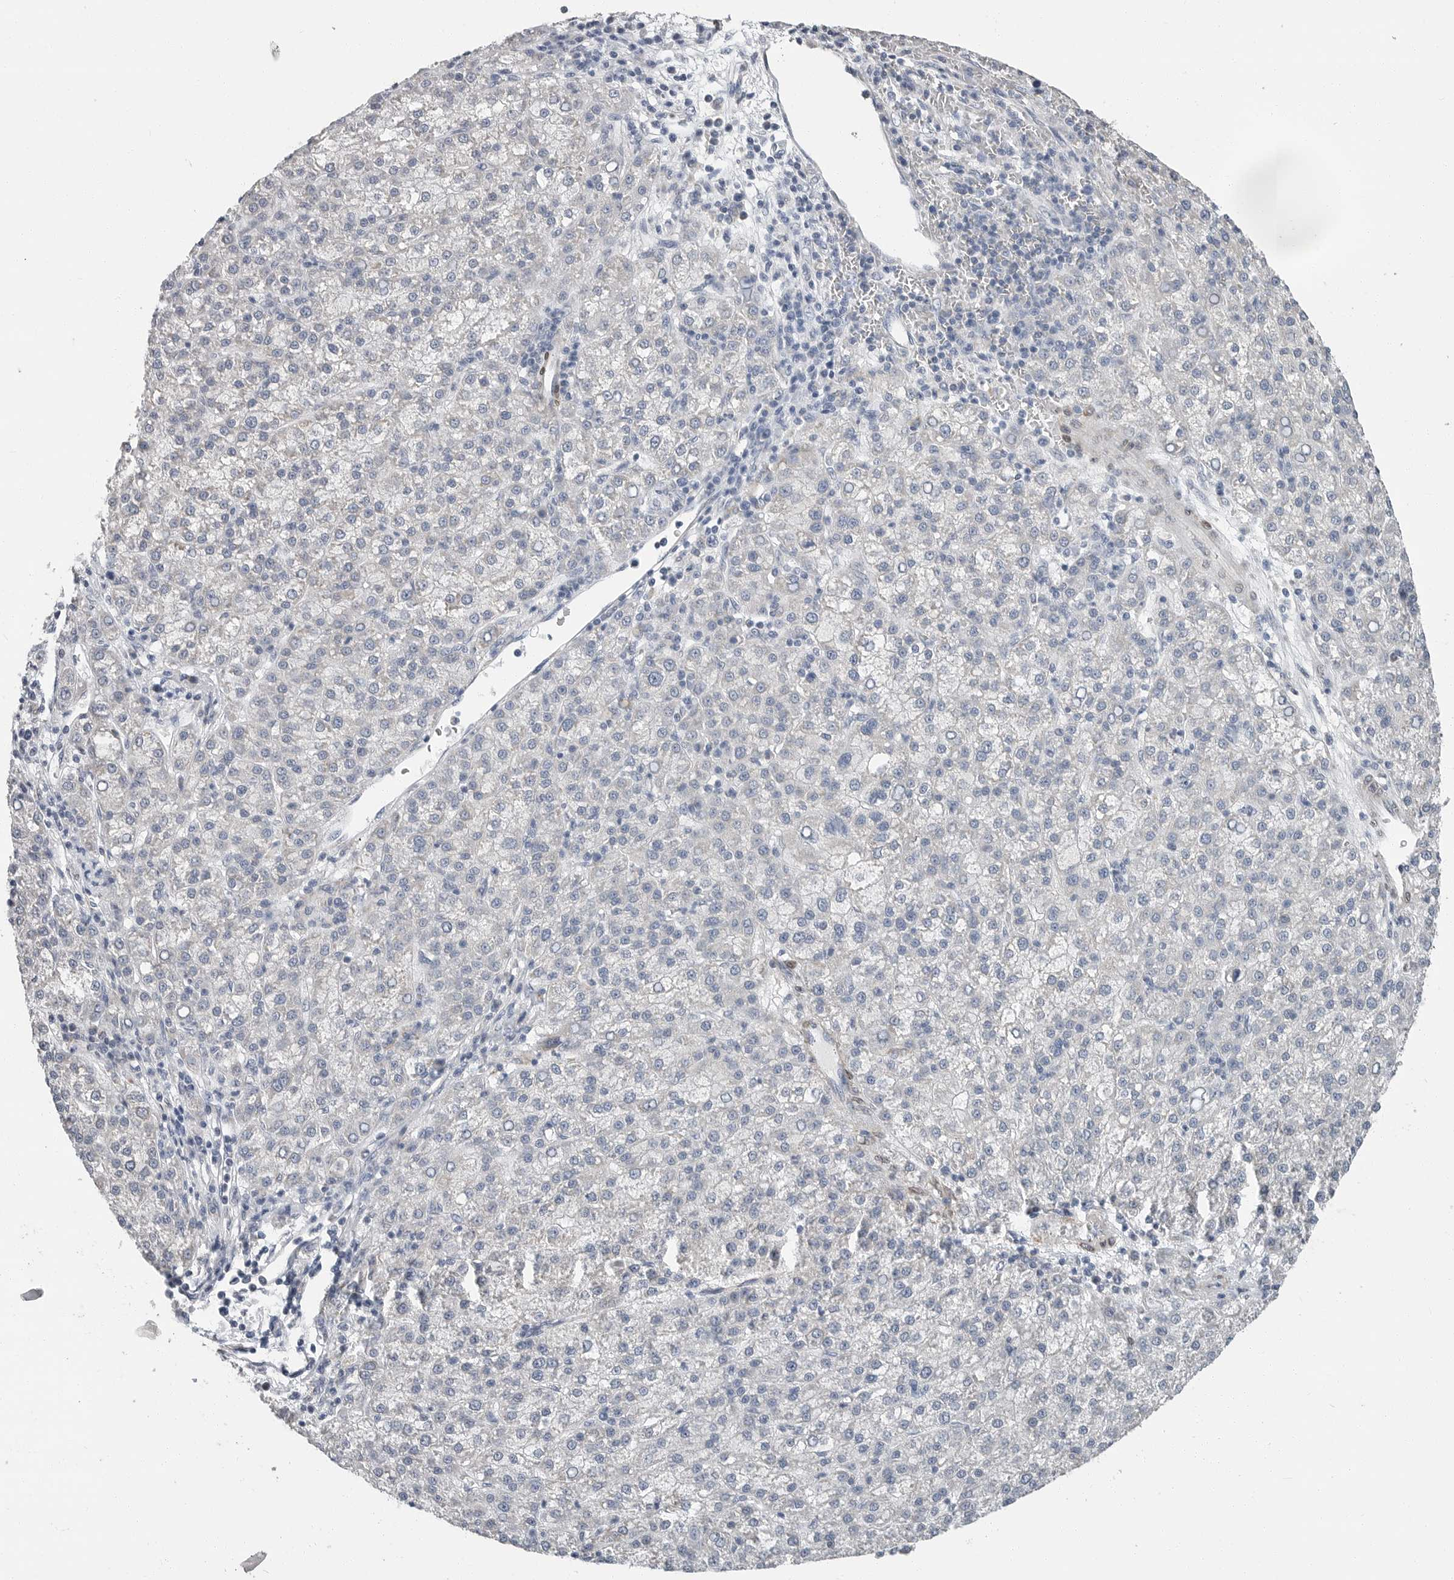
{"staining": {"intensity": "negative", "quantity": "none", "location": "none"}, "tissue": "liver cancer", "cell_type": "Tumor cells", "image_type": "cancer", "snomed": [{"axis": "morphology", "description": "Carcinoma, Hepatocellular, NOS"}, {"axis": "topography", "description": "Liver"}], "caption": "Human liver cancer (hepatocellular carcinoma) stained for a protein using immunohistochemistry (IHC) reveals no expression in tumor cells.", "gene": "PLN", "patient": {"sex": "female", "age": 58}}